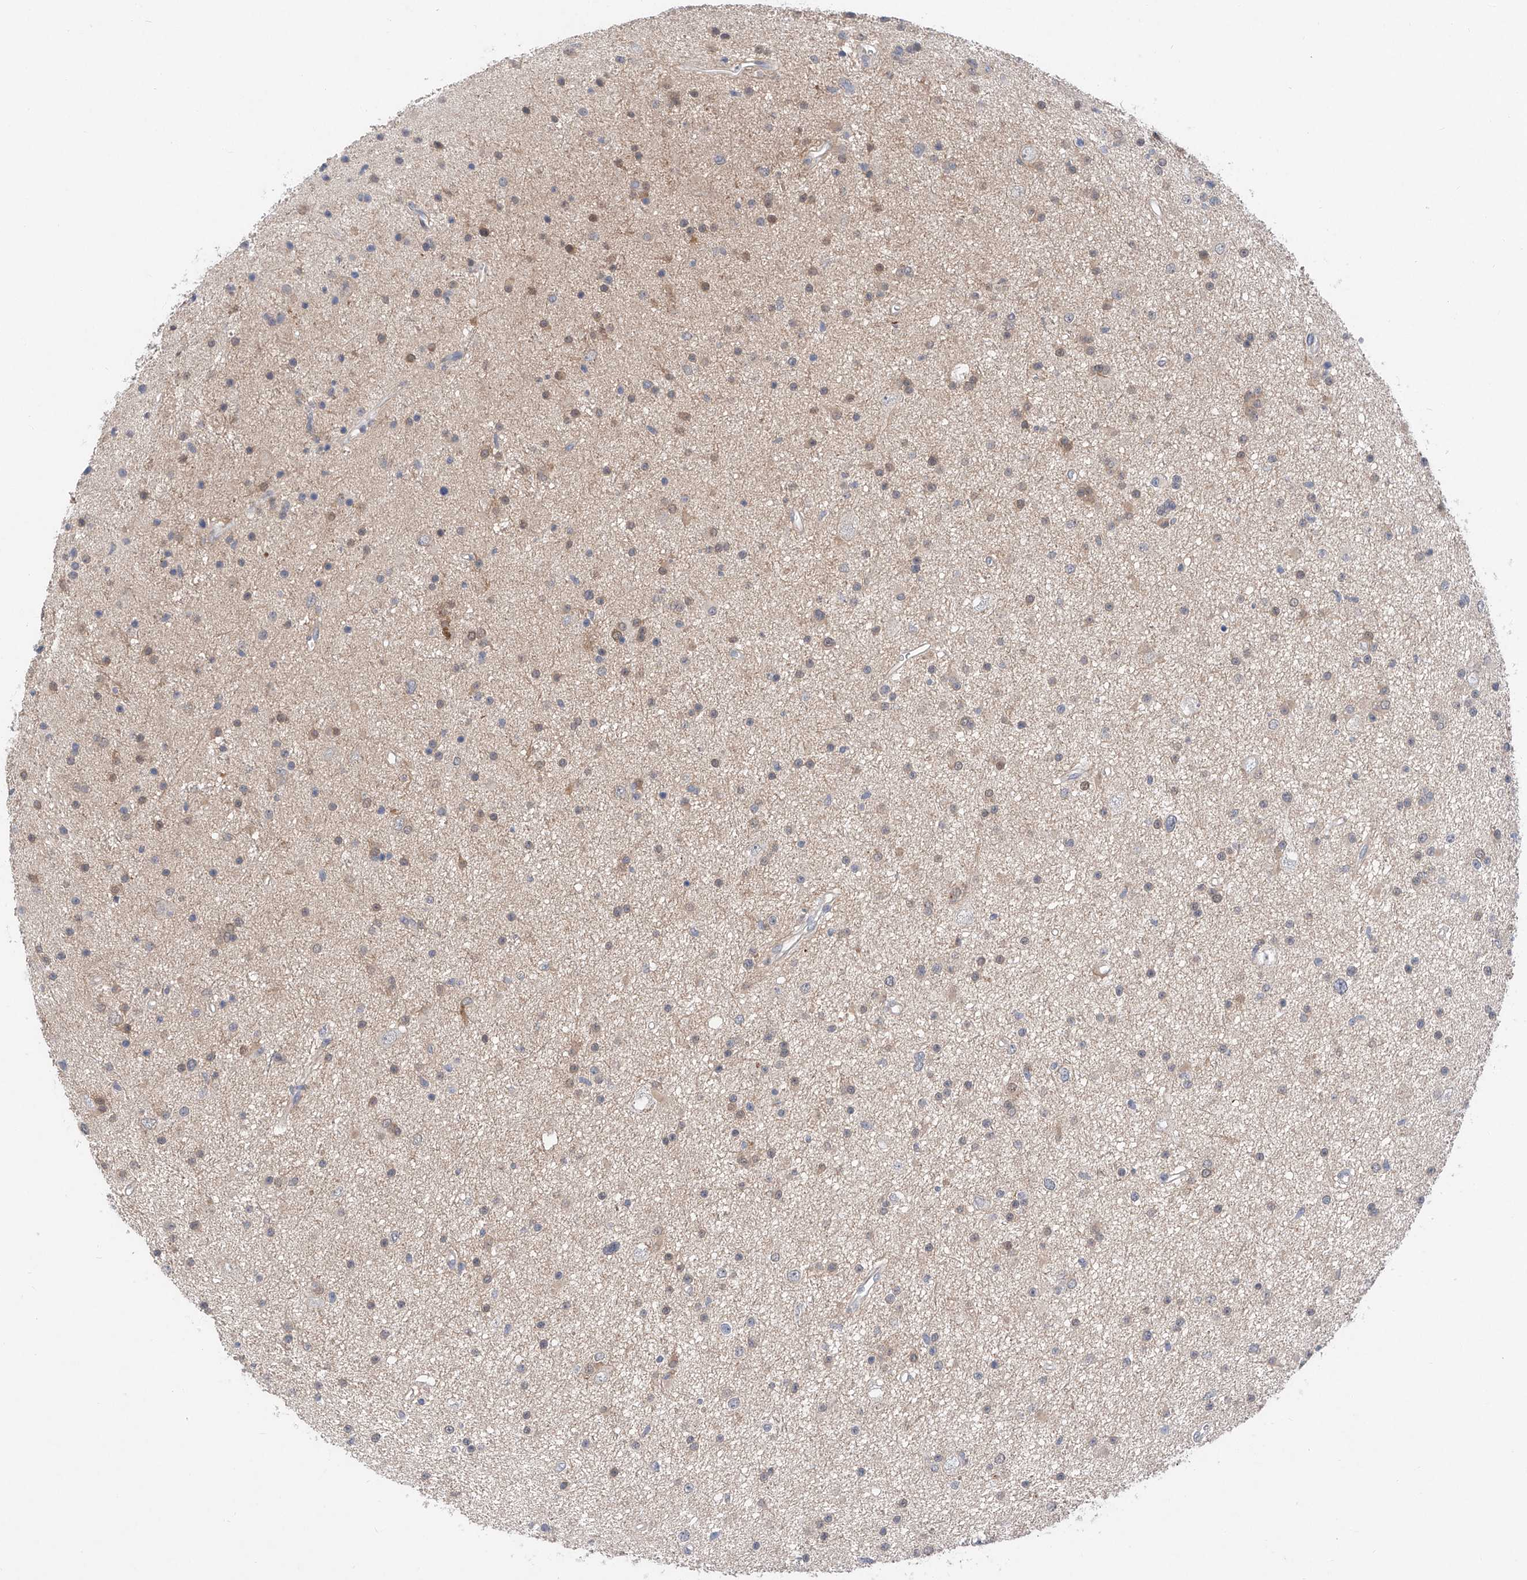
{"staining": {"intensity": "negative", "quantity": "none", "location": "none"}, "tissue": "glioma", "cell_type": "Tumor cells", "image_type": "cancer", "snomed": [{"axis": "morphology", "description": "Glioma, malignant, Low grade"}, {"axis": "topography", "description": "Cerebral cortex"}], "caption": "This is an IHC micrograph of low-grade glioma (malignant). There is no staining in tumor cells.", "gene": "FUCA2", "patient": {"sex": "female", "age": 39}}